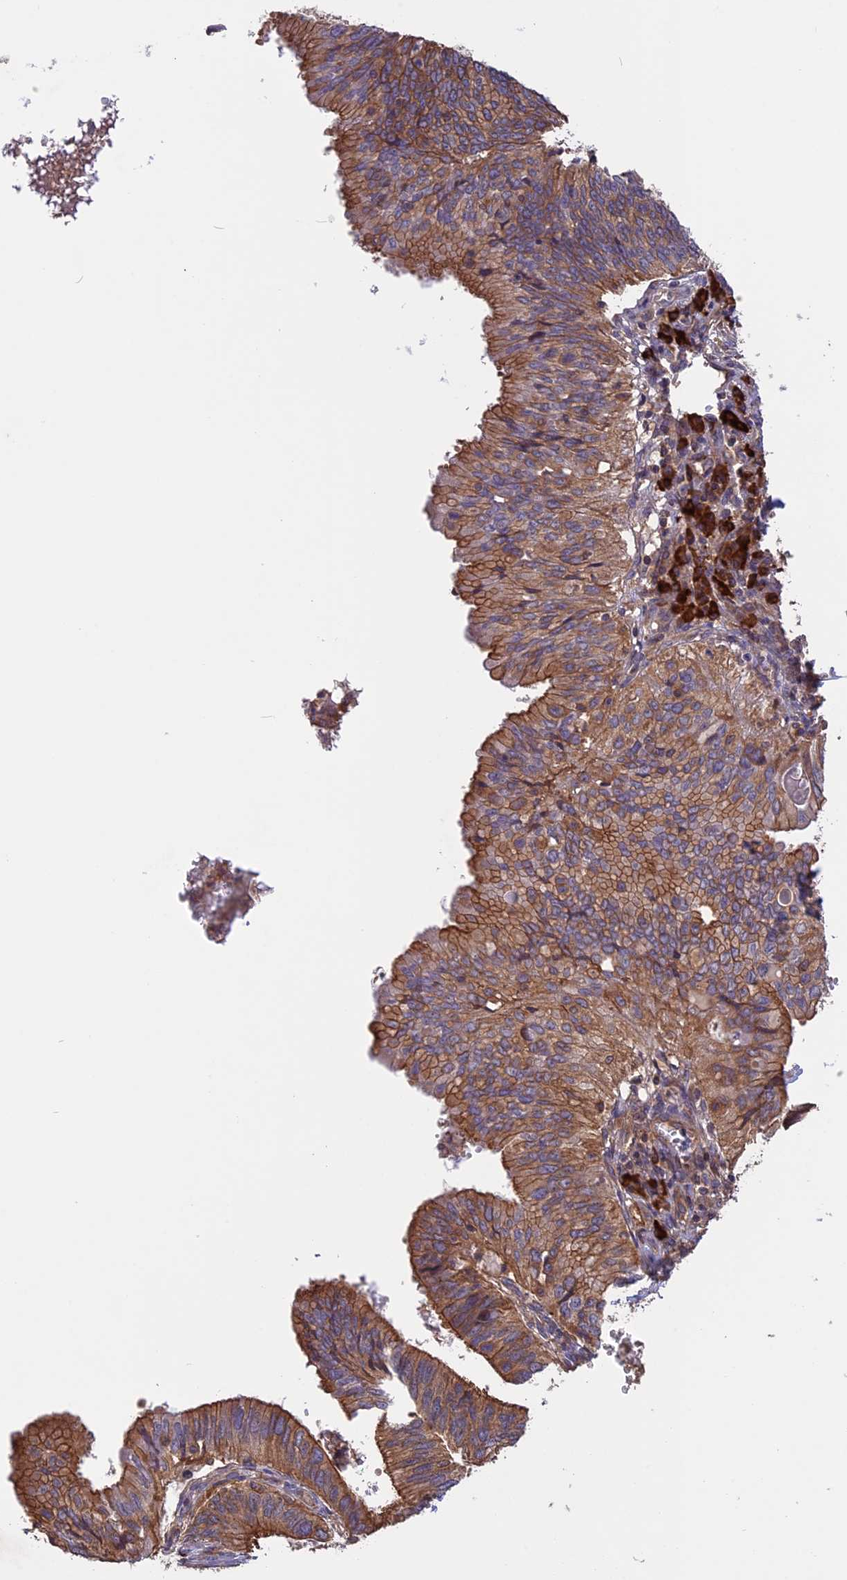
{"staining": {"intensity": "moderate", "quantity": ">75%", "location": "cytoplasmic/membranous"}, "tissue": "cervical cancer", "cell_type": "Tumor cells", "image_type": "cancer", "snomed": [{"axis": "morphology", "description": "Adenocarcinoma, NOS"}, {"axis": "topography", "description": "Cervix"}], "caption": "A micrograph of cervical cancer stained for a protein displays moderate cytoplasmic/membranous brown staining in tumor cells. (DAB IHC with brightfield microscopy, high magnification).", "gene": "GAS8", "patient": {"sex": "female", "age": 42}}